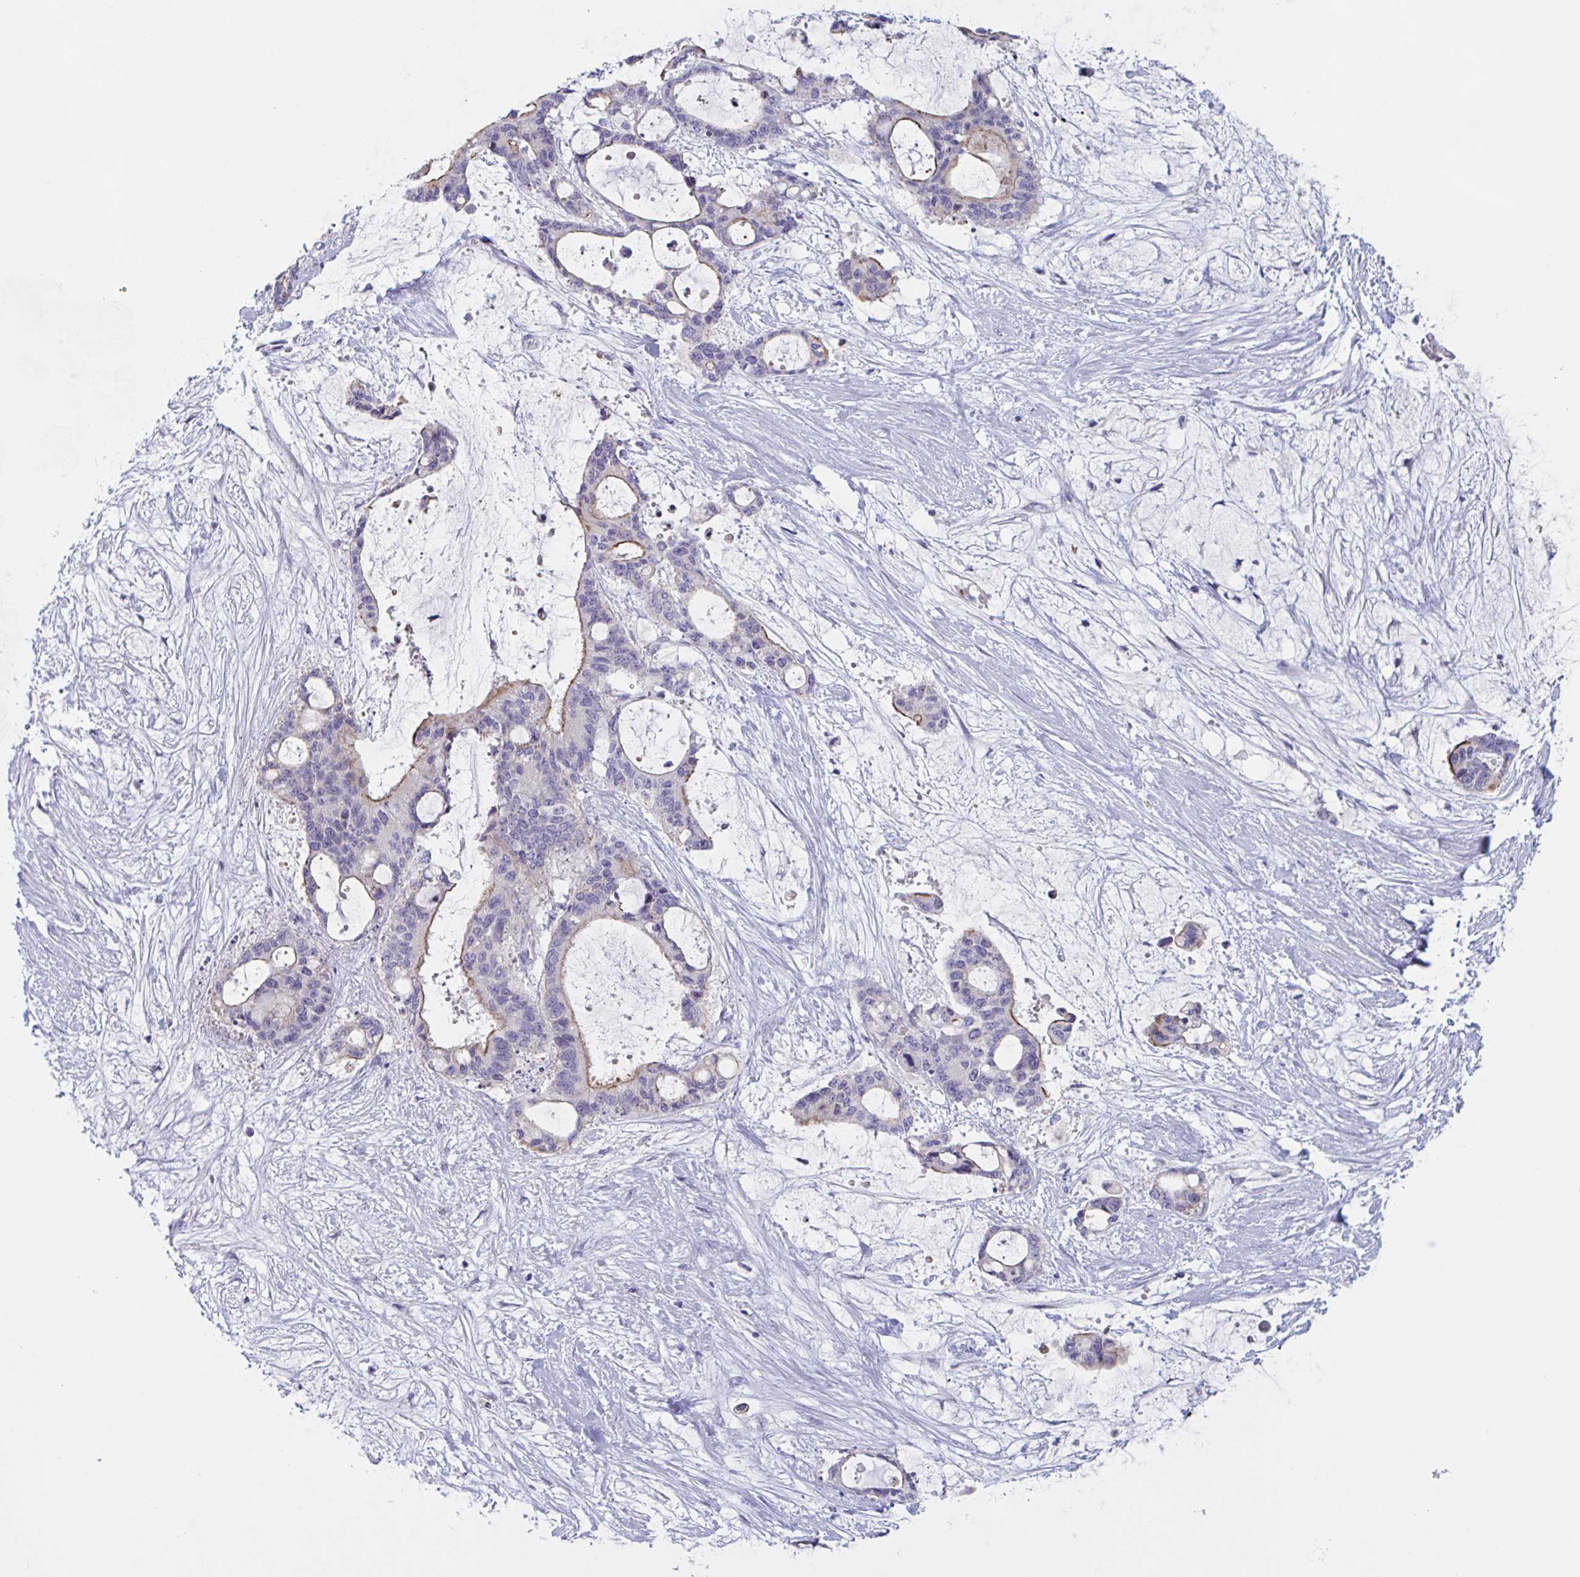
{"staining": {"intensity": "moderate", "quantity": "<25%", "location": "cytoplasmic/membranous"}, "tissue": "liver cancer", "cell_type": "Tumor cells", "image_type": "cancer", "snomed": [{"axis": "morphology", "description": "Normal tissue, NOS"}, {"axis": "morphology", "description": "Cholangiocarcinoma"}, {"axis": "topography", "description": "Liver"}, {"axis": "topography", "description": "Peripheral nerve tissue"}], "caption": "Tumor cells reveal low levels of moderate cytoplasmic/membranous staining in about <25% of cells in liver cholangiocarcinoma. (DAB (3,3'-diaminobenzidine) = brown stain, brightfield microscopy at high magnification).", "gene": "UNKL", "patient": {"sex": "female", "age": 73}}